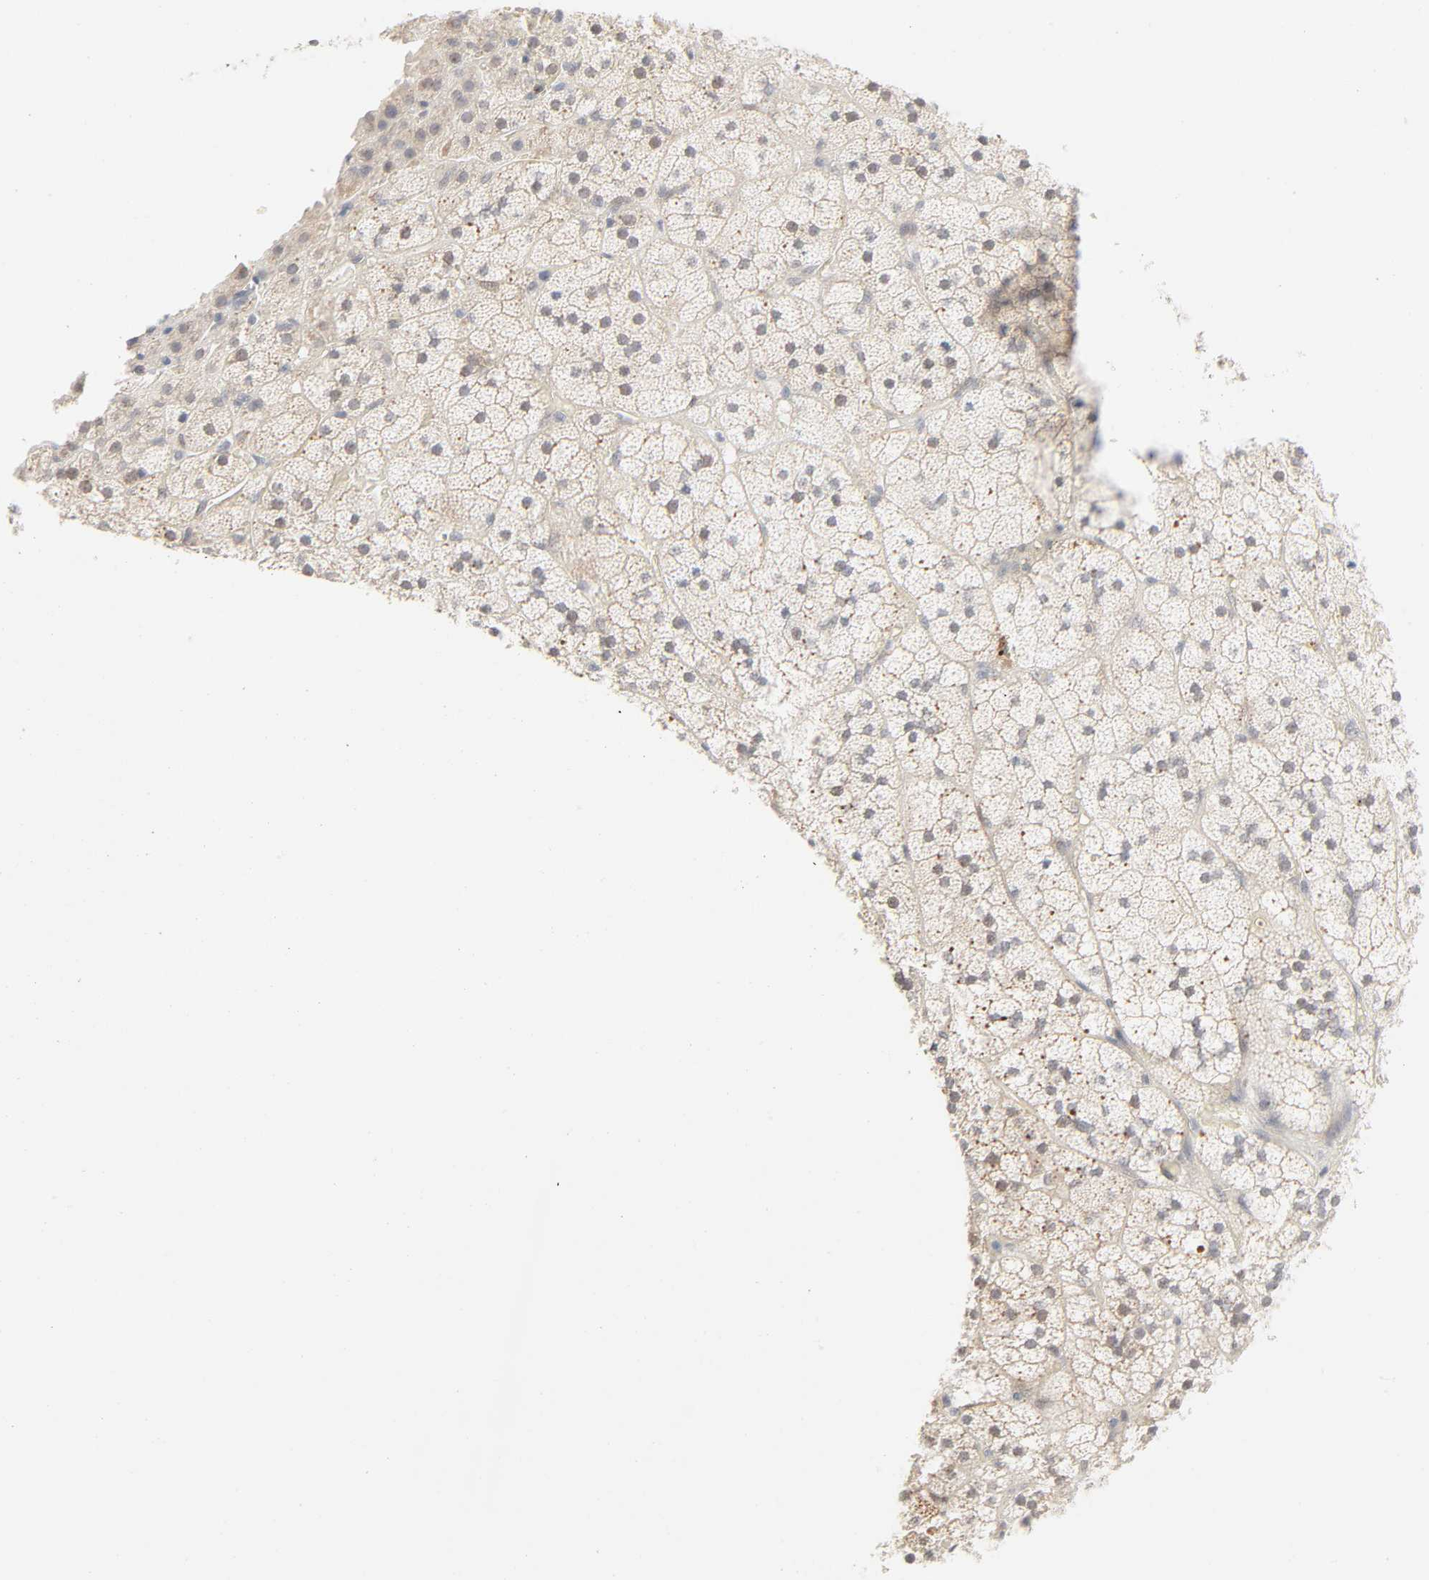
{"staining": {"intensity": "negative", "quantity": "none", "location": "none"}, "tissue": "adrenal gland", "cell_type": "Glandular cells", "image_type": "normal", "snomed": [{"axis": "morphology", "description": "Normal tissue, NOS"}, {"axis": "topography", "description": "Adrenal gland"}], "caption": "The immunohistochemistry (IHC) histopathology image has no significant positivity in glandular cells of adrenal gland. (DAB (3,3'-diaminobenzidine) immunohistochemistry (IHC) visualized using brightfield microscopy, high magnification).", "gene": "LGALS2", "patient": {"sex": "male", "age": 35}}